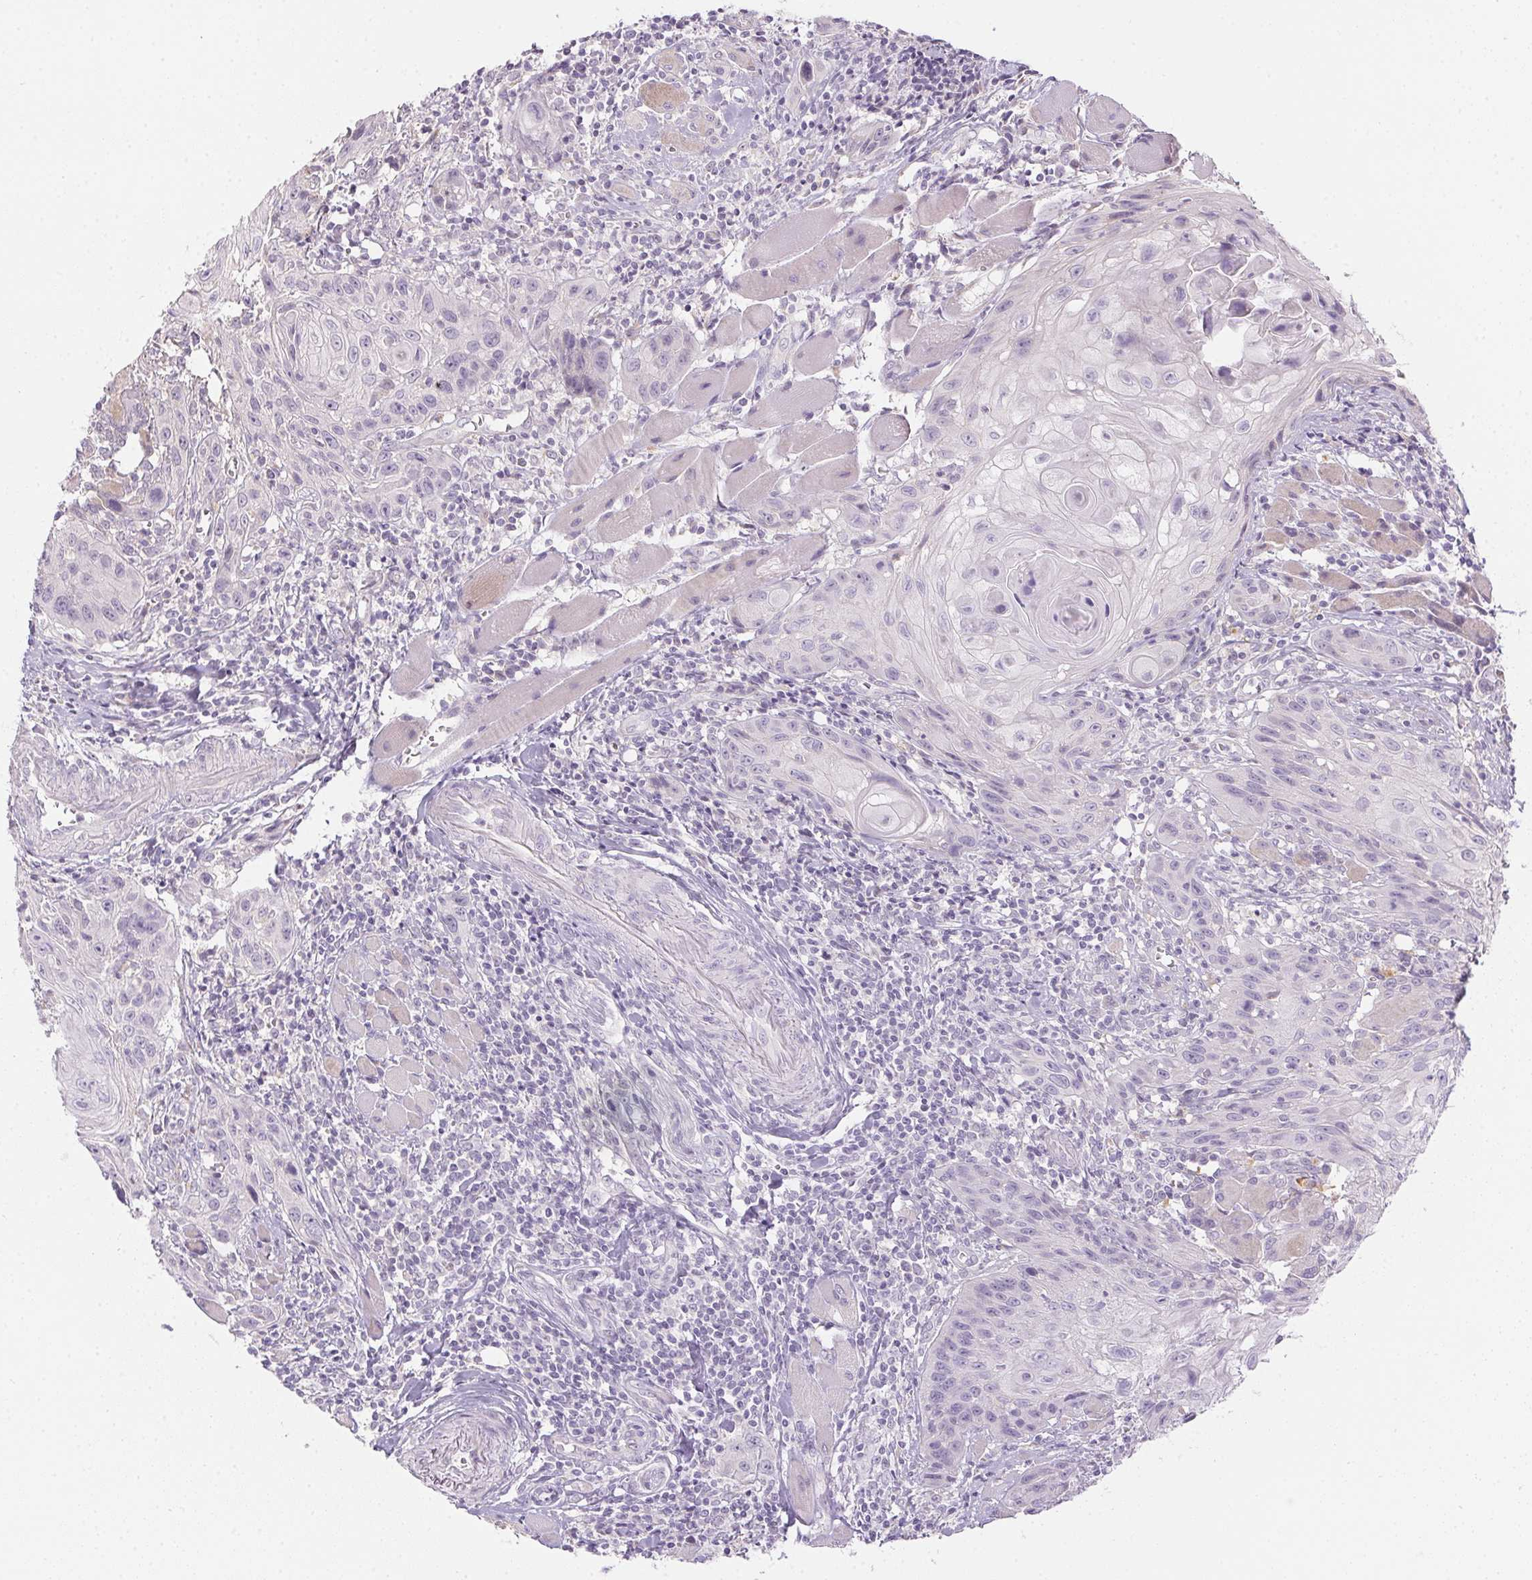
{"staining": {"intensity": "negative", "quantity": "none", "location": "none"}, "tissue": "head and neck cancer", "cell_type": "Tumor cells", "image_type": "cancer", "snomed": [{"axis": "morphology", "description": "Squamous cell carcinoma, NOS"}, {"axis": "topography", "description": "Oral tissue"}, {"axis": "topography", "description": "Head-Neck"}], "caption": "Tumor cells show no significant protein expression in squamous cell carcinoma (head and neck). (Brightfield microscopy of DAB immunohistochemistry (IHC) at high magnification).", "gene": "CTCFL", "patient": {"sex": "male", "age": 58}}